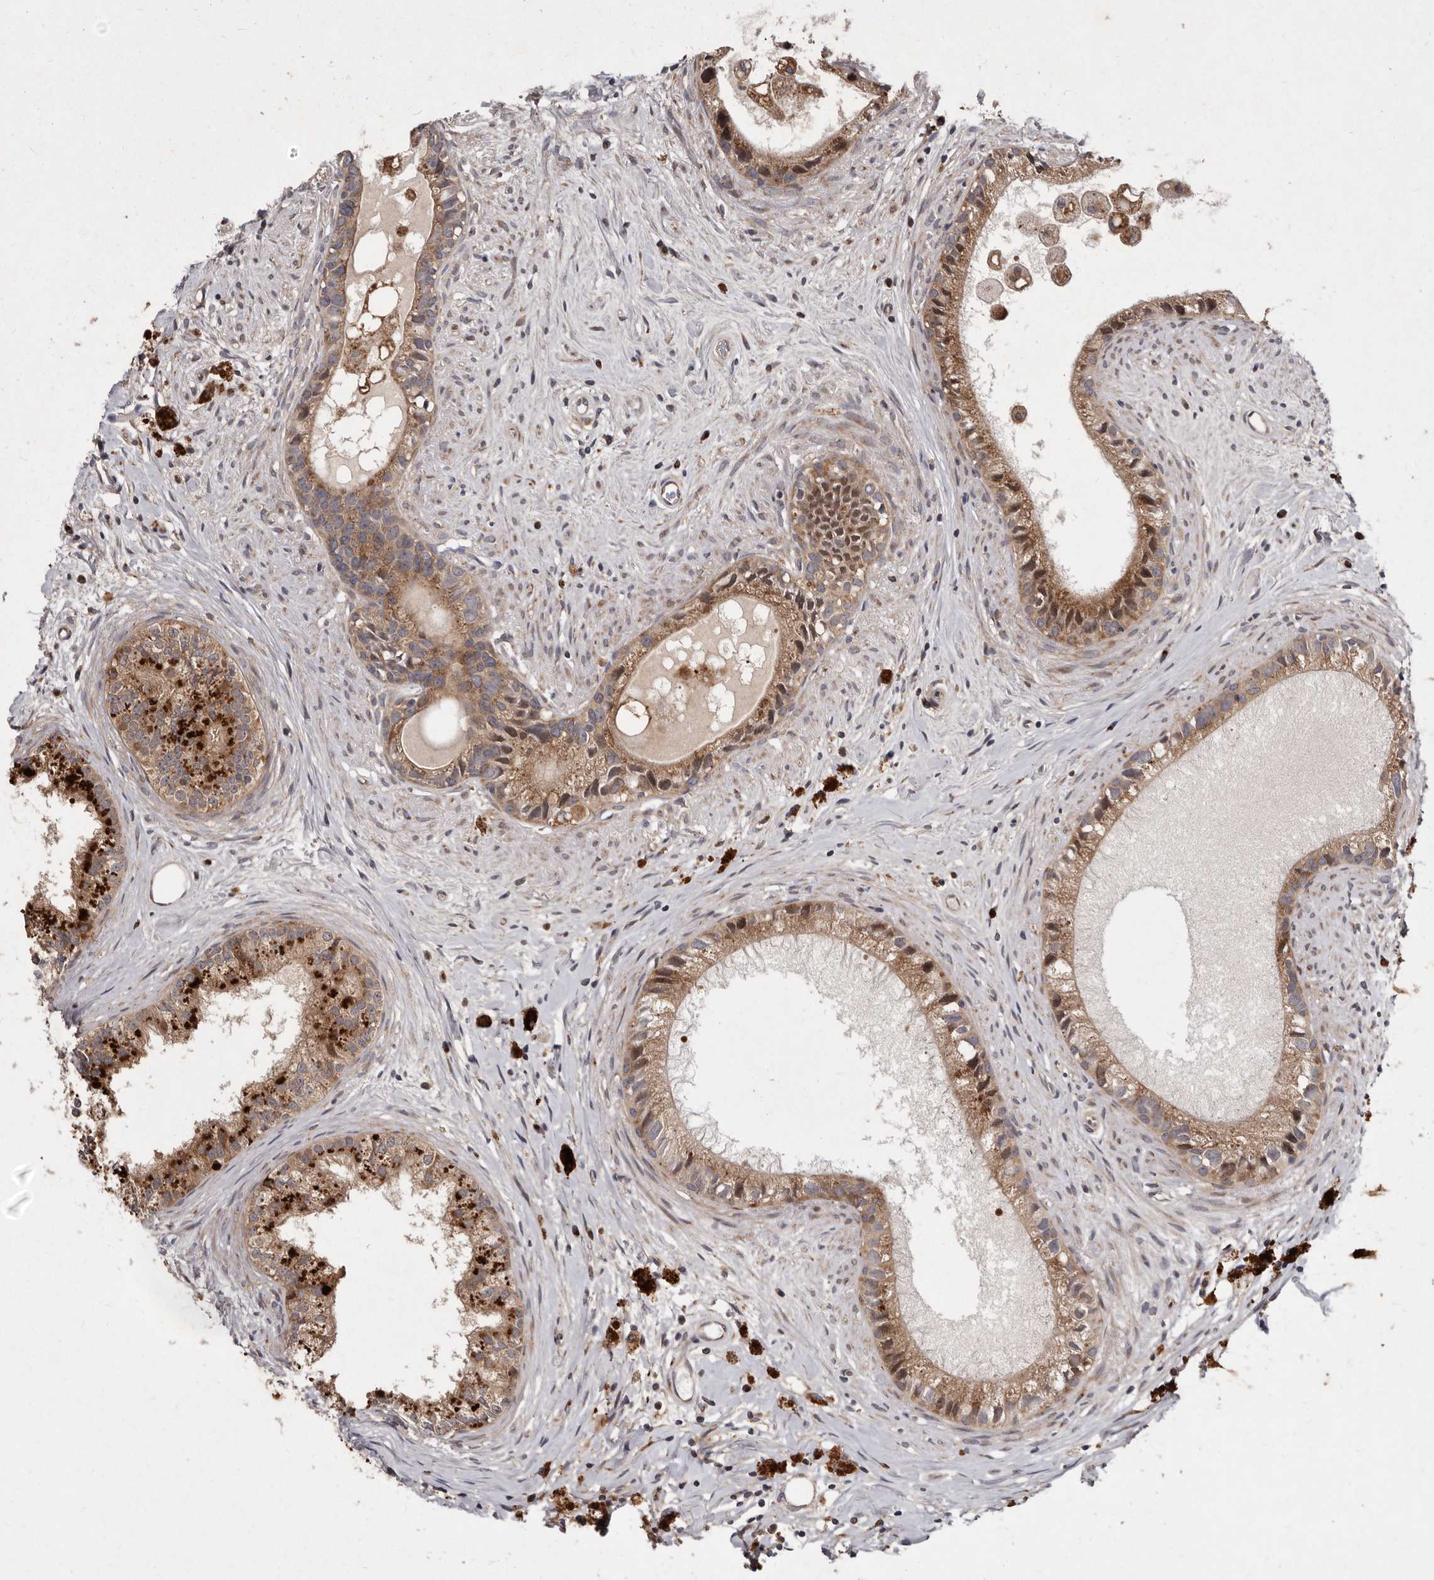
{"staining": {"intensity": "moderate", "quantity": ">75%", "location": "cytoplasmic/membranous"}, "tissue": "epididymis", "cell_type": "Glandular cells", "image_type": "normal", "snomed": [{"axis": "morphology", "description": "Normal tissue, NOS"}, {"axis": "topography", "description": "Epididymis"}], "caption": "Brown immunohistochemical staining in normal epididymis reveals moderate cytoplasmic/membranous positivity in about >75% of glandular cells. (DAB = brown stain, brightfield microscopy at high magnification).", "gene": "FLAD1", "patient": {"sex": "male", "age": 80}}